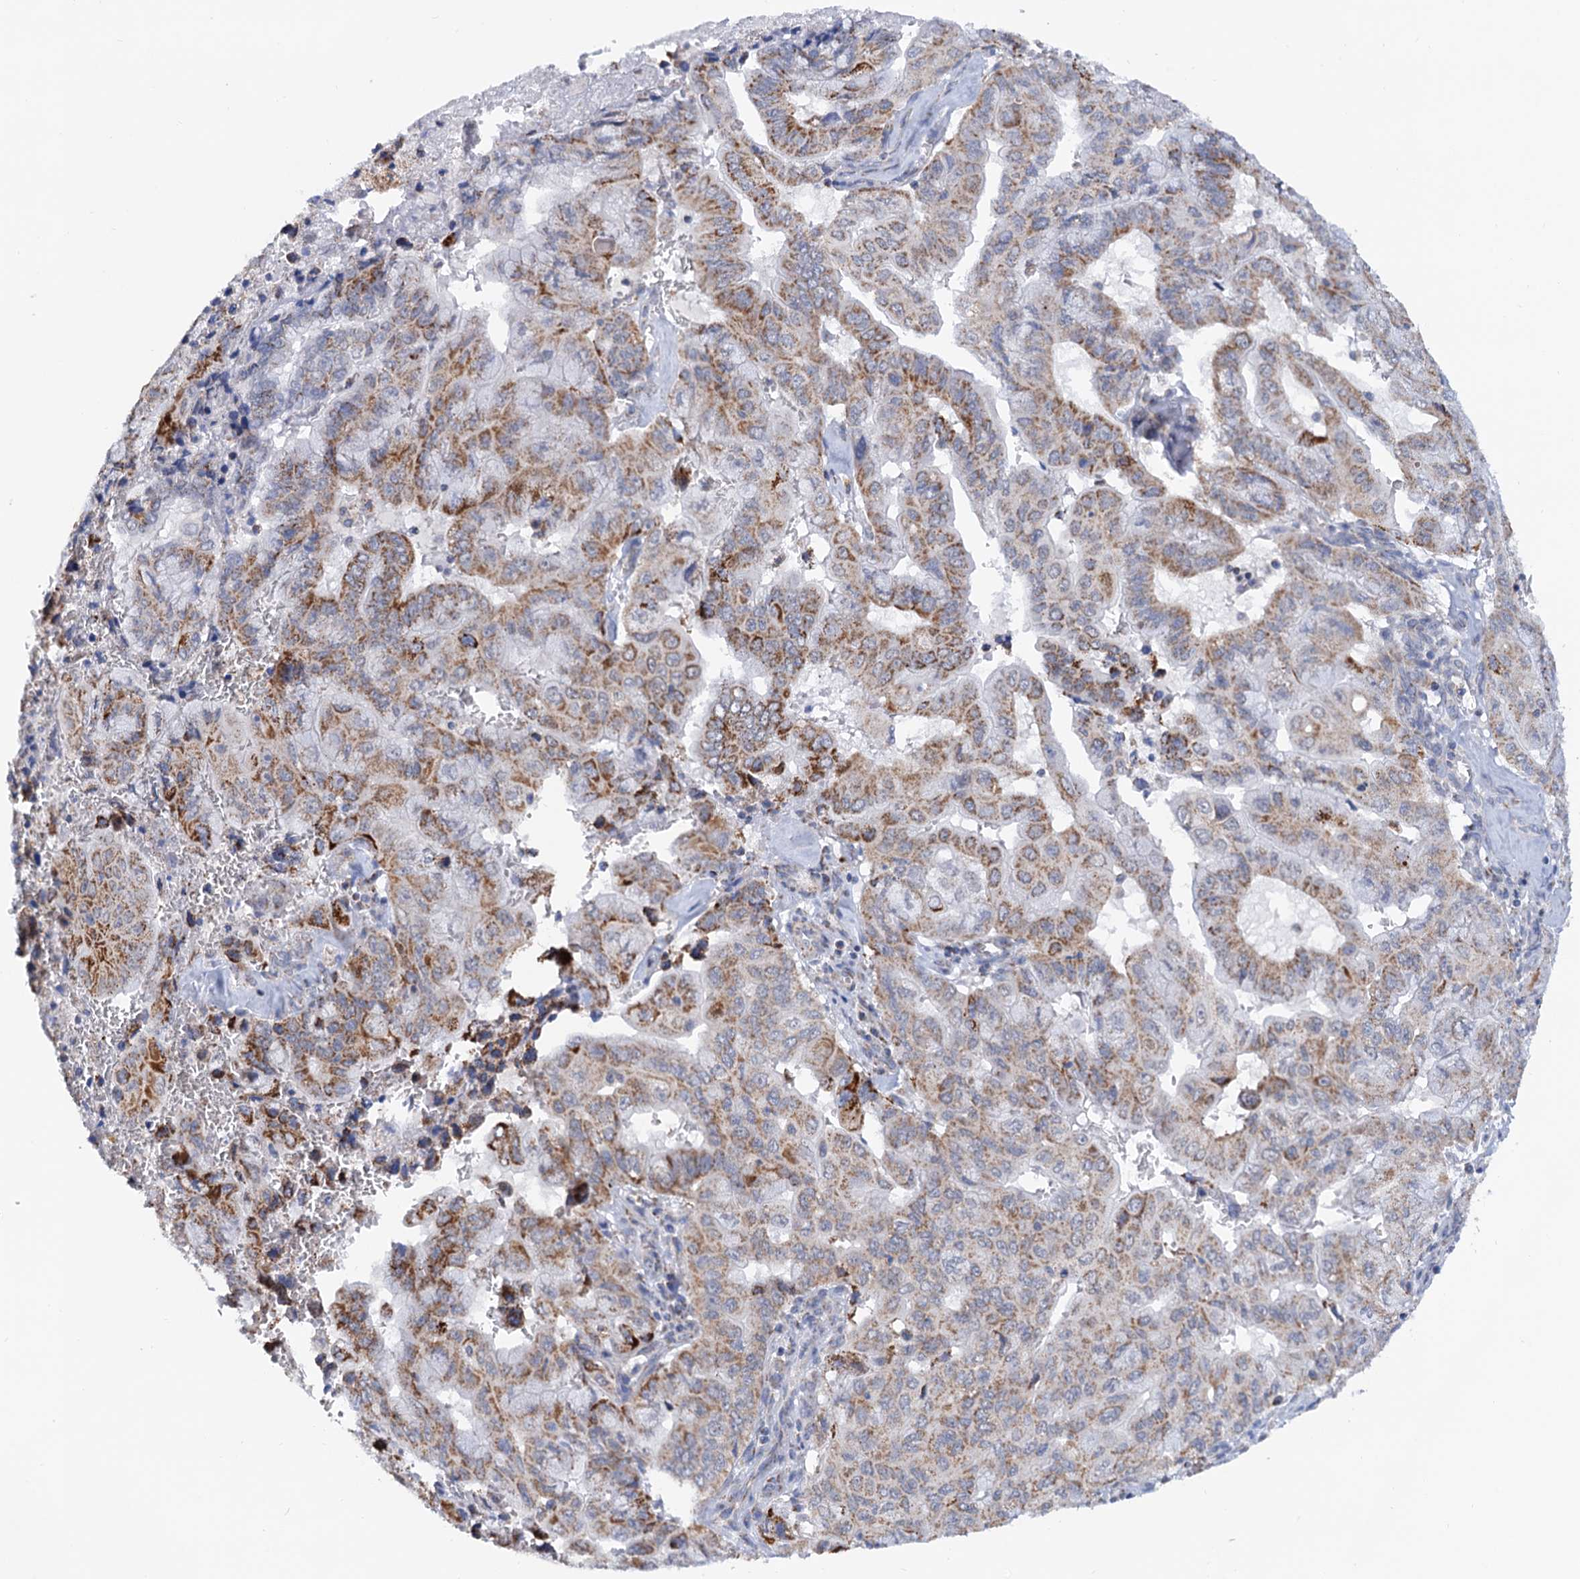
{"staining": {"intensity": "moderate", "quantity": ">75%", "location": "cytoplasmic/membranous"}, "tissue": "pancreatic cancer", "cell_type": "Tumor cells", "image_type": "cancer", "snomed": [{"axis": "morphology", "description": "Adenocarcinoma, NOS"}, {"axis": "topography", "description": "Pancreas"}], "caption": "Immunohistochemistry (DAB) staining of pancreatic adenocarcinoma reveals moderate cytoplasmic/membranous protein staining in approximately >75% of tumor cells. (Brightfield microscopy of DAB IHC at high magnification).", "gene": "C2CD3", "patient": {"sex": "male", "age": 51}}